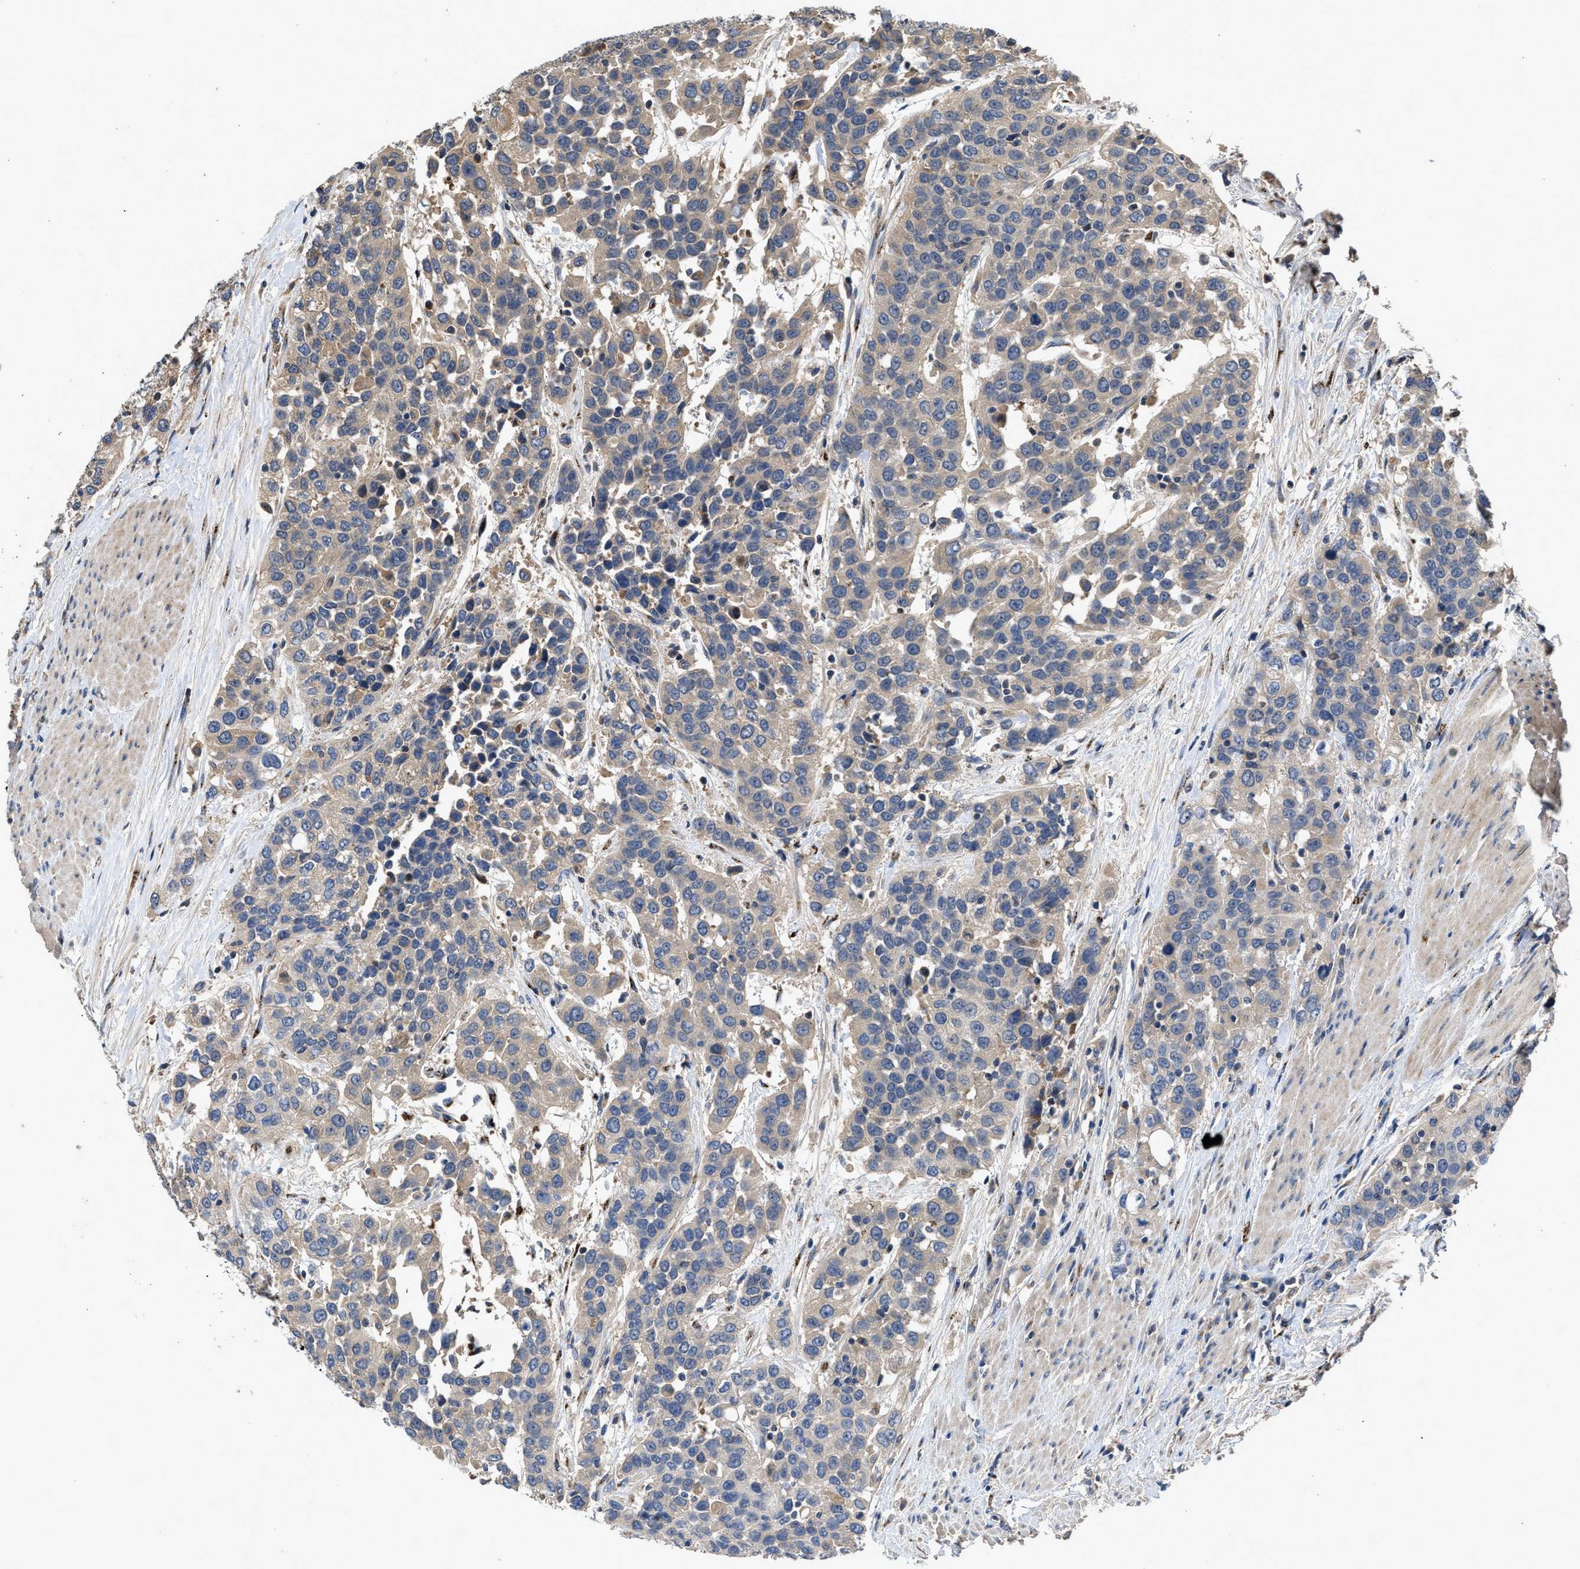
{"staining": {"intensity": "weak", "quantity": "25%-75%", "location": "cytoplasmic/membranous"}, "tissue": "urothelial cancer", "cell_type": "Tumor cells", "image_type": "cancer", "snomed": [{"axis": "morphology", "description": "Urothelial carcinoma, High grade"}, {"axis": "topography", "description": "Urinary bladder"}], "caption": "Urothelial cancer tissue exhibits weak cytoplasmic/membranous positivity in about 25%-75% of tumor cells", "gene": "SIK2", "patient": {"sex": "female", "age": 80}}